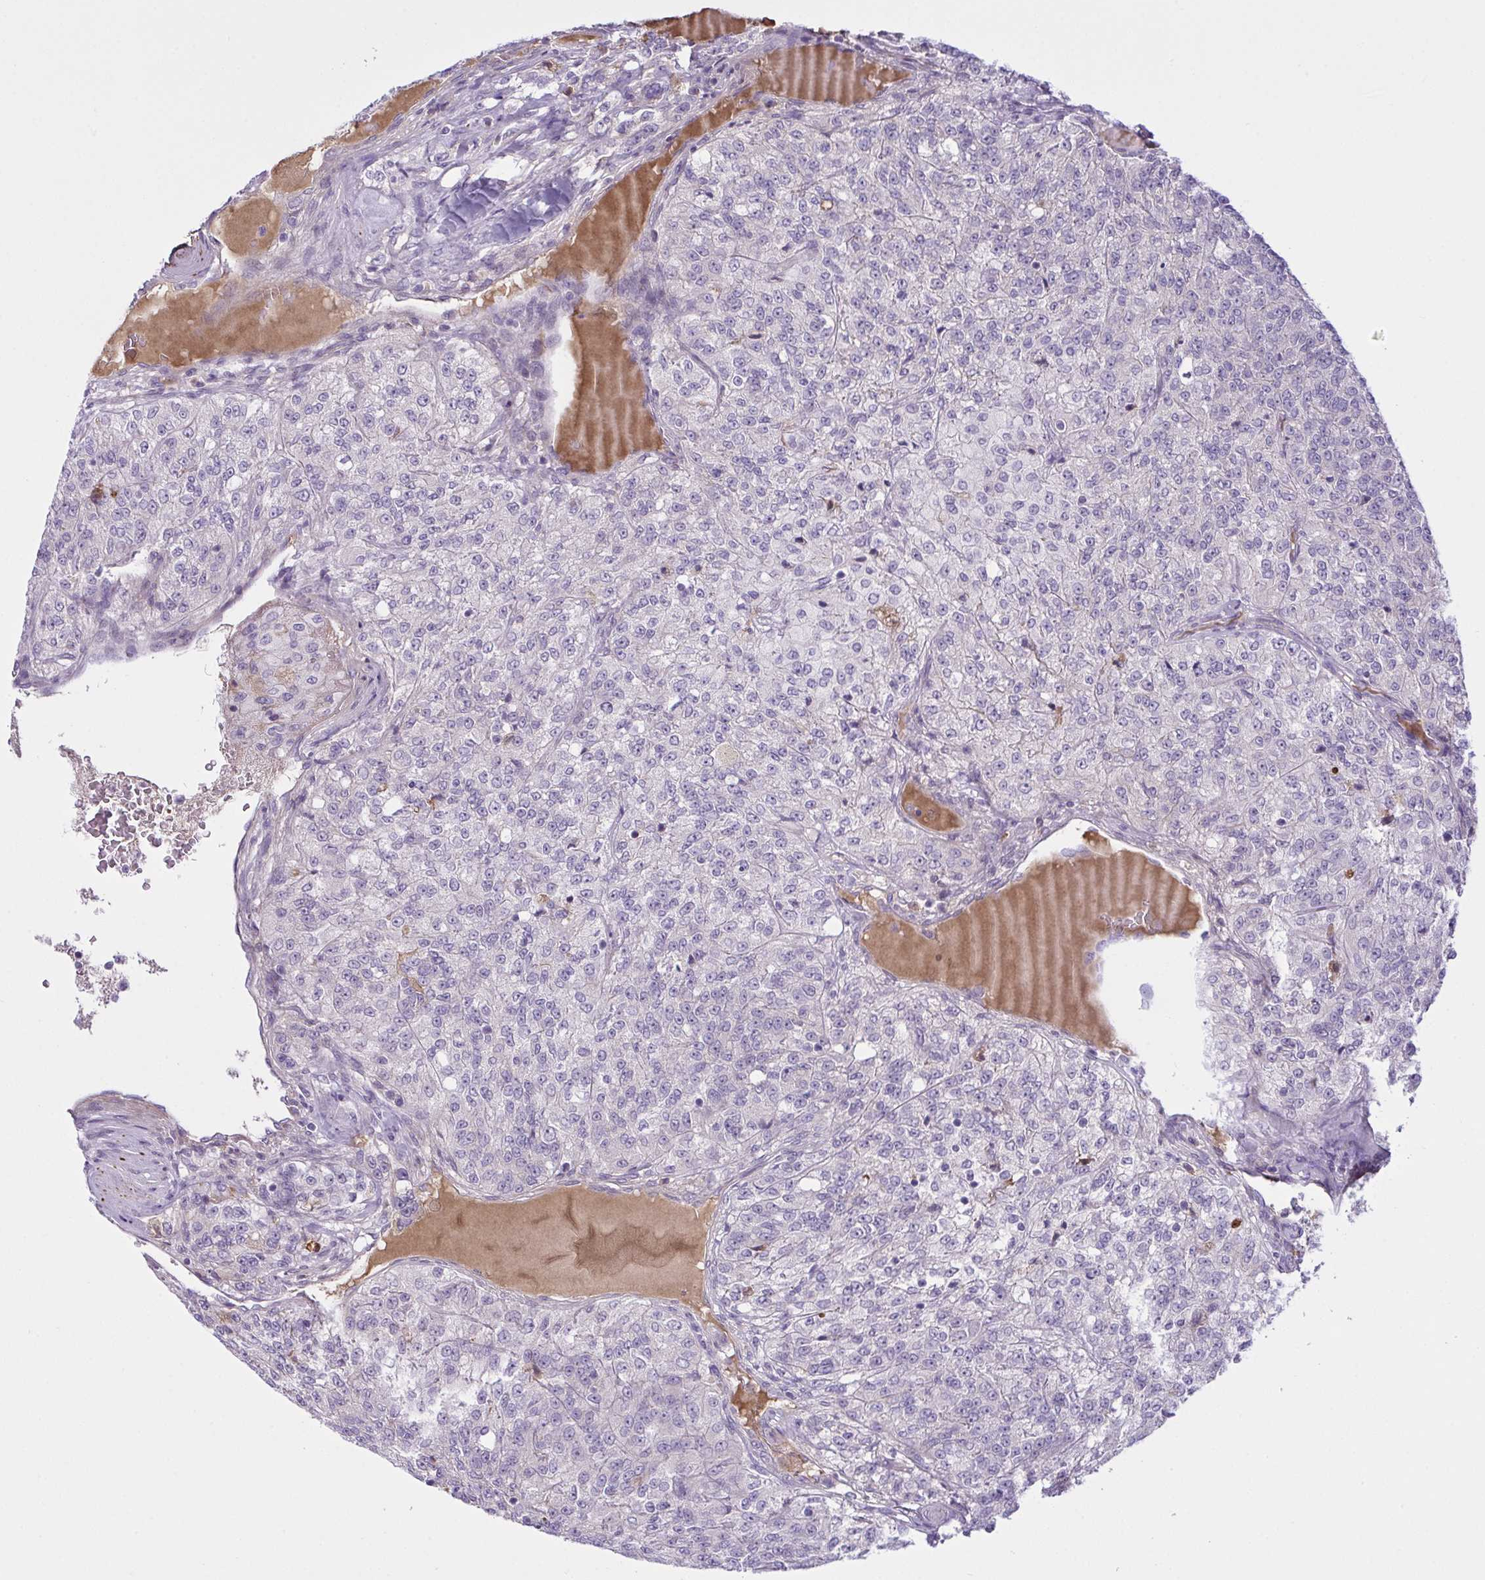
{"staining": {"intensity": "negative", "quantity": "none", "location": "none"}, "tissue": "renal cancer", "cell_type": "Tumor cells", "image_type": "cancer", "snomed": [{"axis": "morphology", "description": "Adenocarcinoma, NOS"}, {"axis": "topography", "description": "Kidney"}], "caption": "Immunohistochemistry (IHC) image of neoplastic tissue: human renal adenocarcinoma stained with DAB displays no significant protein expression in tumor cells.", "gene": "SYNPO2L", "patient": {"sex": "female", "age": 63}}